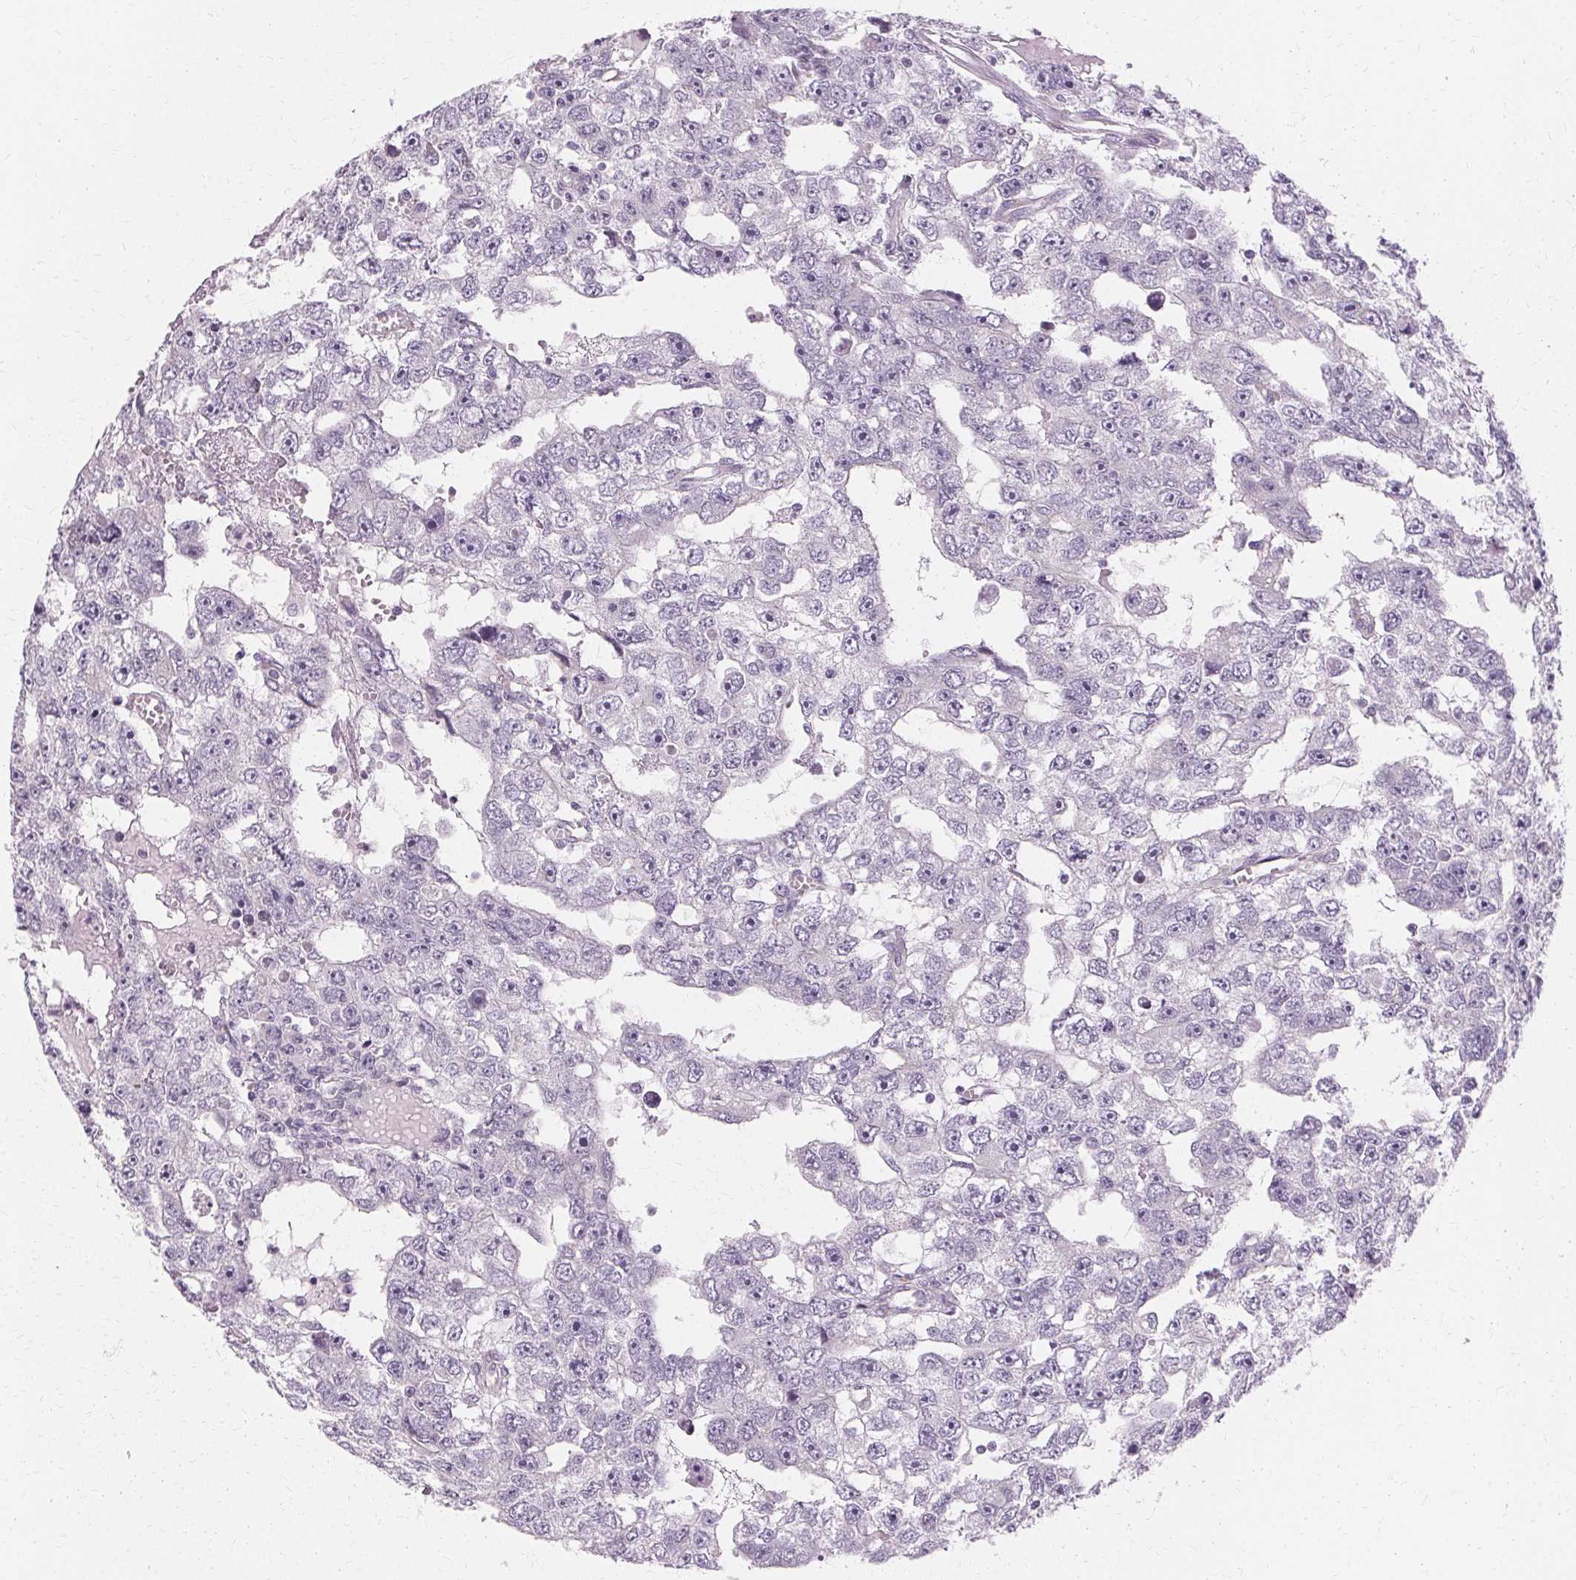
{"staining": {"intensity": "negative", "quantity": "none", "location": "none"}, "tissue": "testis cancer", "cell_type": "Tumor cells", "image_type": "cancer", "snomed": [{"axis": "morphology", "description": "Carcinoma, Embryonal, NOS"}, {"axis": "topography", "description": "Testis"}], "caption": "This is an IHC photomicrograph of testis cancer. There is no staining in tumor cells.", "gene": "FCRL3", "patient": {"sex": "male", "age": 20}}